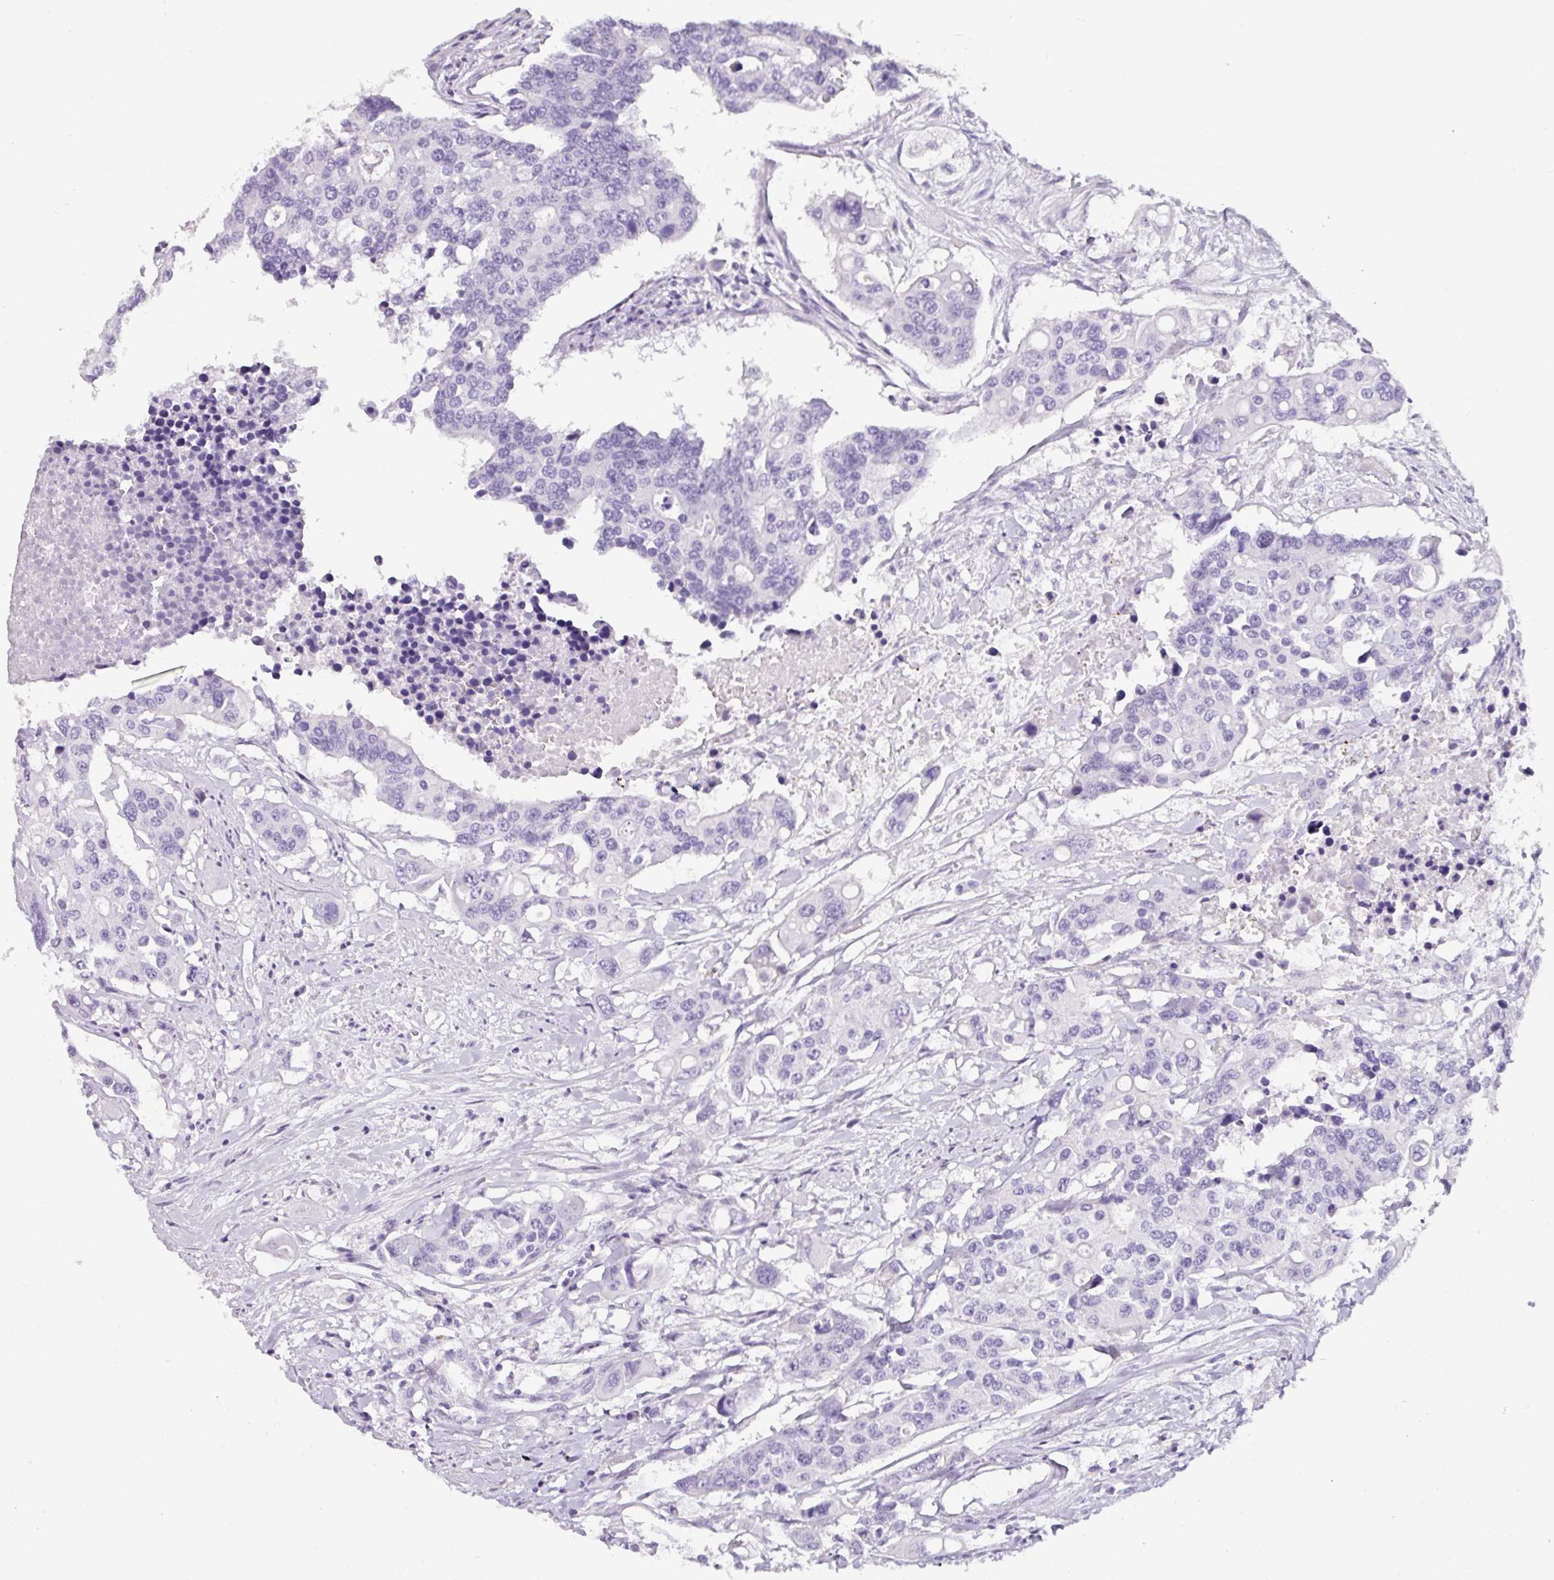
{"staining": {"intensity": "negative", "quantity": "none", "location": "none"}, "tissue": "colorectal cancer", "cell_type": "Tumor cells", "image_type": "cancer", "snomed": [{"axis": "morphology", "description": "Adenocarcinoma, NOS"}, {"axis": "topography", "description": "Colon"}], "caption": "IHC of human adenocarcinoma (colorectal) exhibits no positivity in tumor cells.", "gene": "NAPSA", "patient": {"sex": "male", "age": 77}}